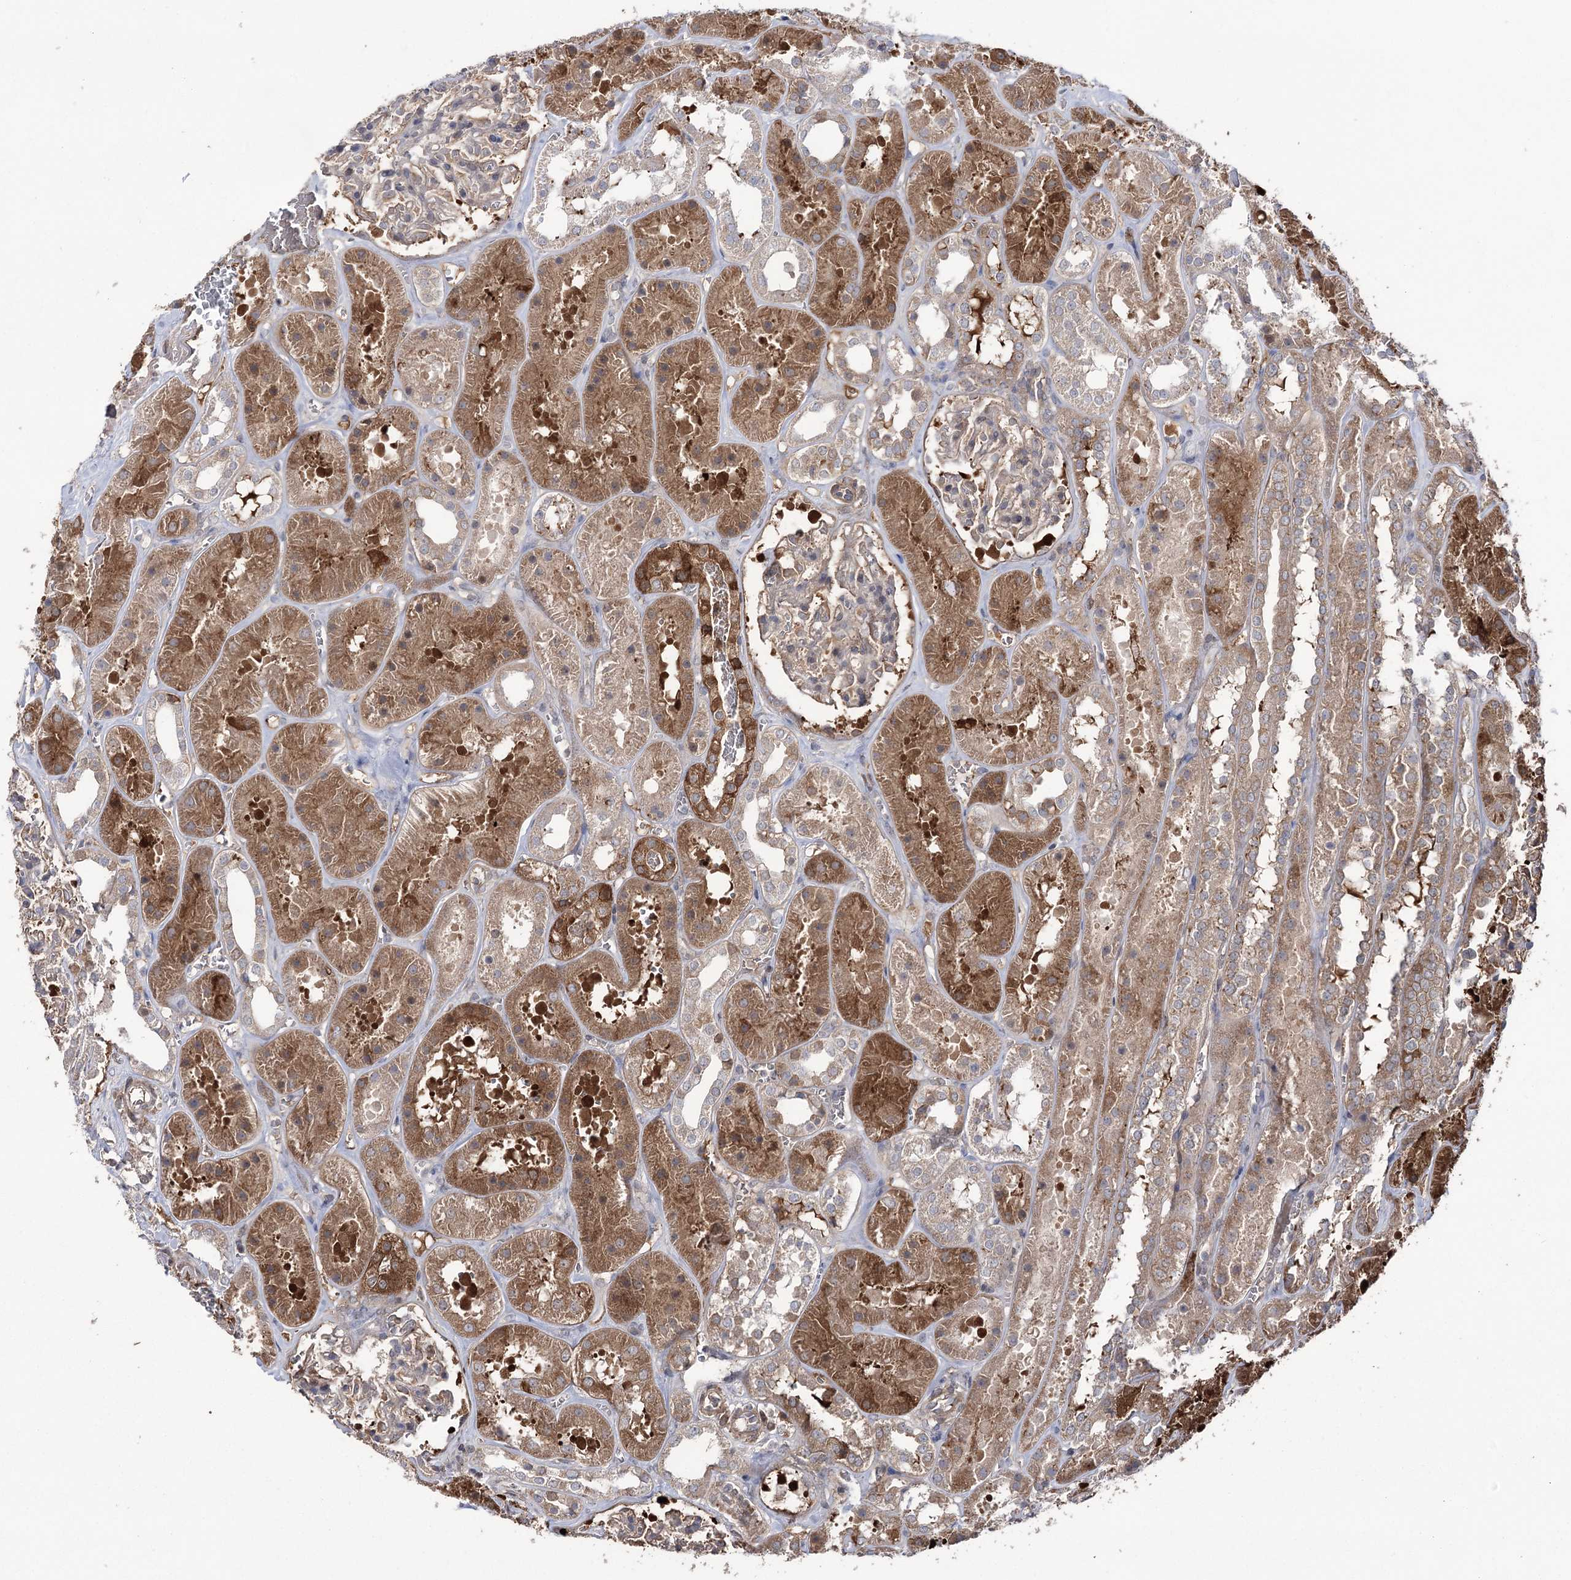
{"staining": {"intensity": "moderate", "quantity": "<25%", "location": "cytoplasmic/membranous"}, "tissue": "kidney", "cell_type": "Cells in glomeruli", "image_type": "normal", "snomed": [{"axis": "morphology", "description": "Normal tissue, NOS"}, {"axis": "topography", "description": "Kidney"}], "caption": "Moderate cytoplasmic/membranous staining for a protein is present in approximately <25% of cells in glomeruli of unremarkable kidney using immunohistochemistry.", "gene": "OTUD1", "patient": {"sex": "female", "age": 41}}